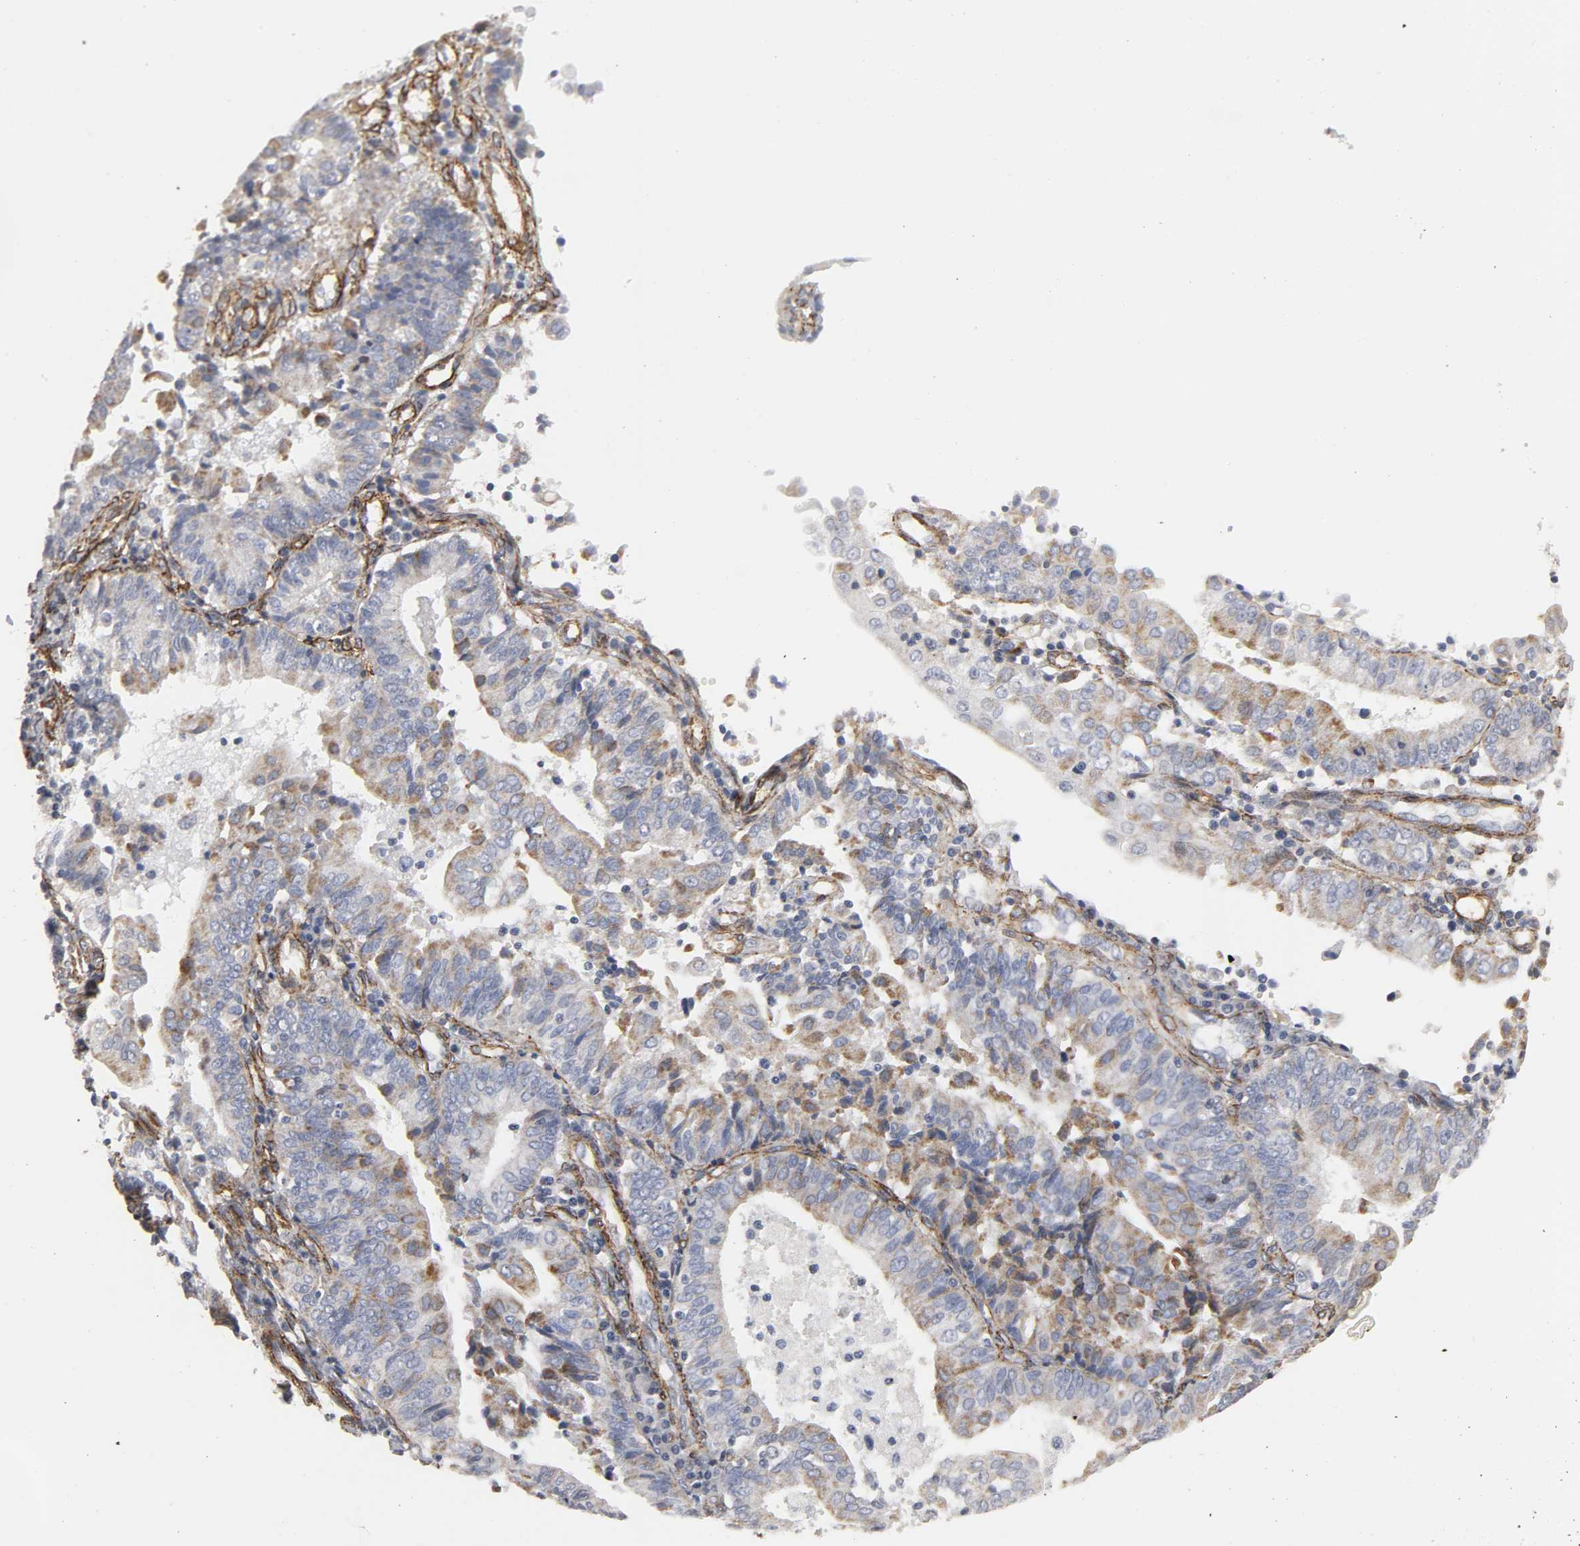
{"staining": {"intensity": "weak", "quantity": "25%-75%", "location": "cytoplasmic/membranous"}, "tissue": "endometrial cancer", "cell_type": "Tumor cells", "image_type": "cancer", "snomed": [{"axis": "morphology", "description": "Adenocarcinoma, NOS"}, {"axis": "topography", "description": "Endometrium"}], "caption": "About 25%-75% of tumor cells in endometrial cancer reveal weak cytoplasmic/membranous protein expression as visualized by brown immunohistochemical staining.", "gene": "GNG2", "patient": {"sex": "female", "age": 75}}